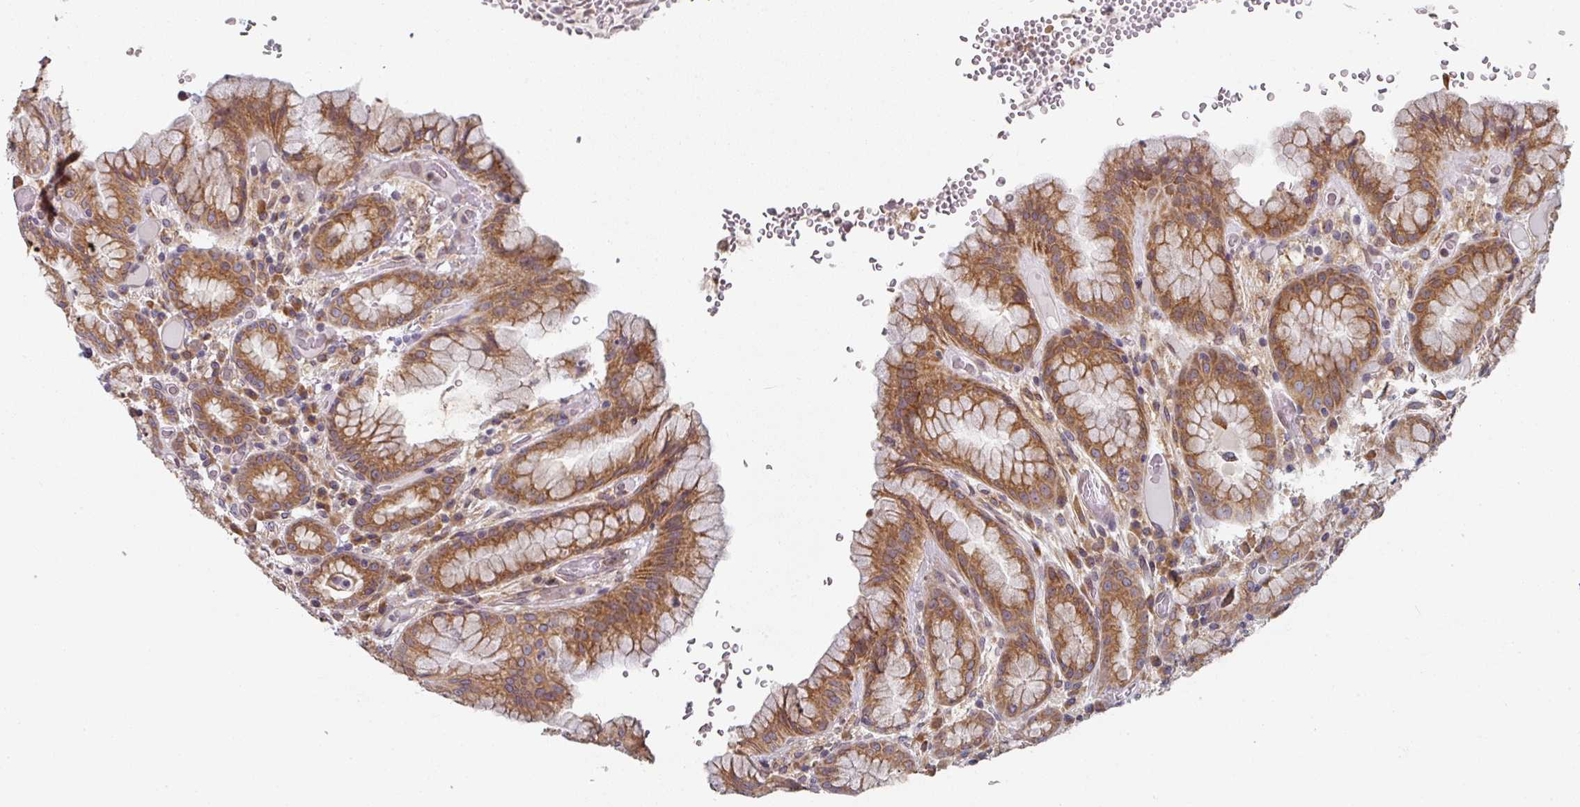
{"staining": {"intensity": "strong", "quantity": ">75%", "location": "cytoplasmic/membranous"}, "tissue": "stomach", "cell_type": "Glandular cells", "image_type": "normal", "snomed": [{"axis": "morphology", "description": "Normal tissue, NOS"}, {"axis": "topography", "description": "Stomach, upper"}], "caption": "This histopathology image demonstrates benign stomach stained with immunohistochemistry to label a protein in brown. The cytoplasmic/membranous of glandular cells show strong positivity for the protein. Nuclei are counter-stained blue.", "gene": "TAPT1", "patient": {"sex": "male", "age": 52}}